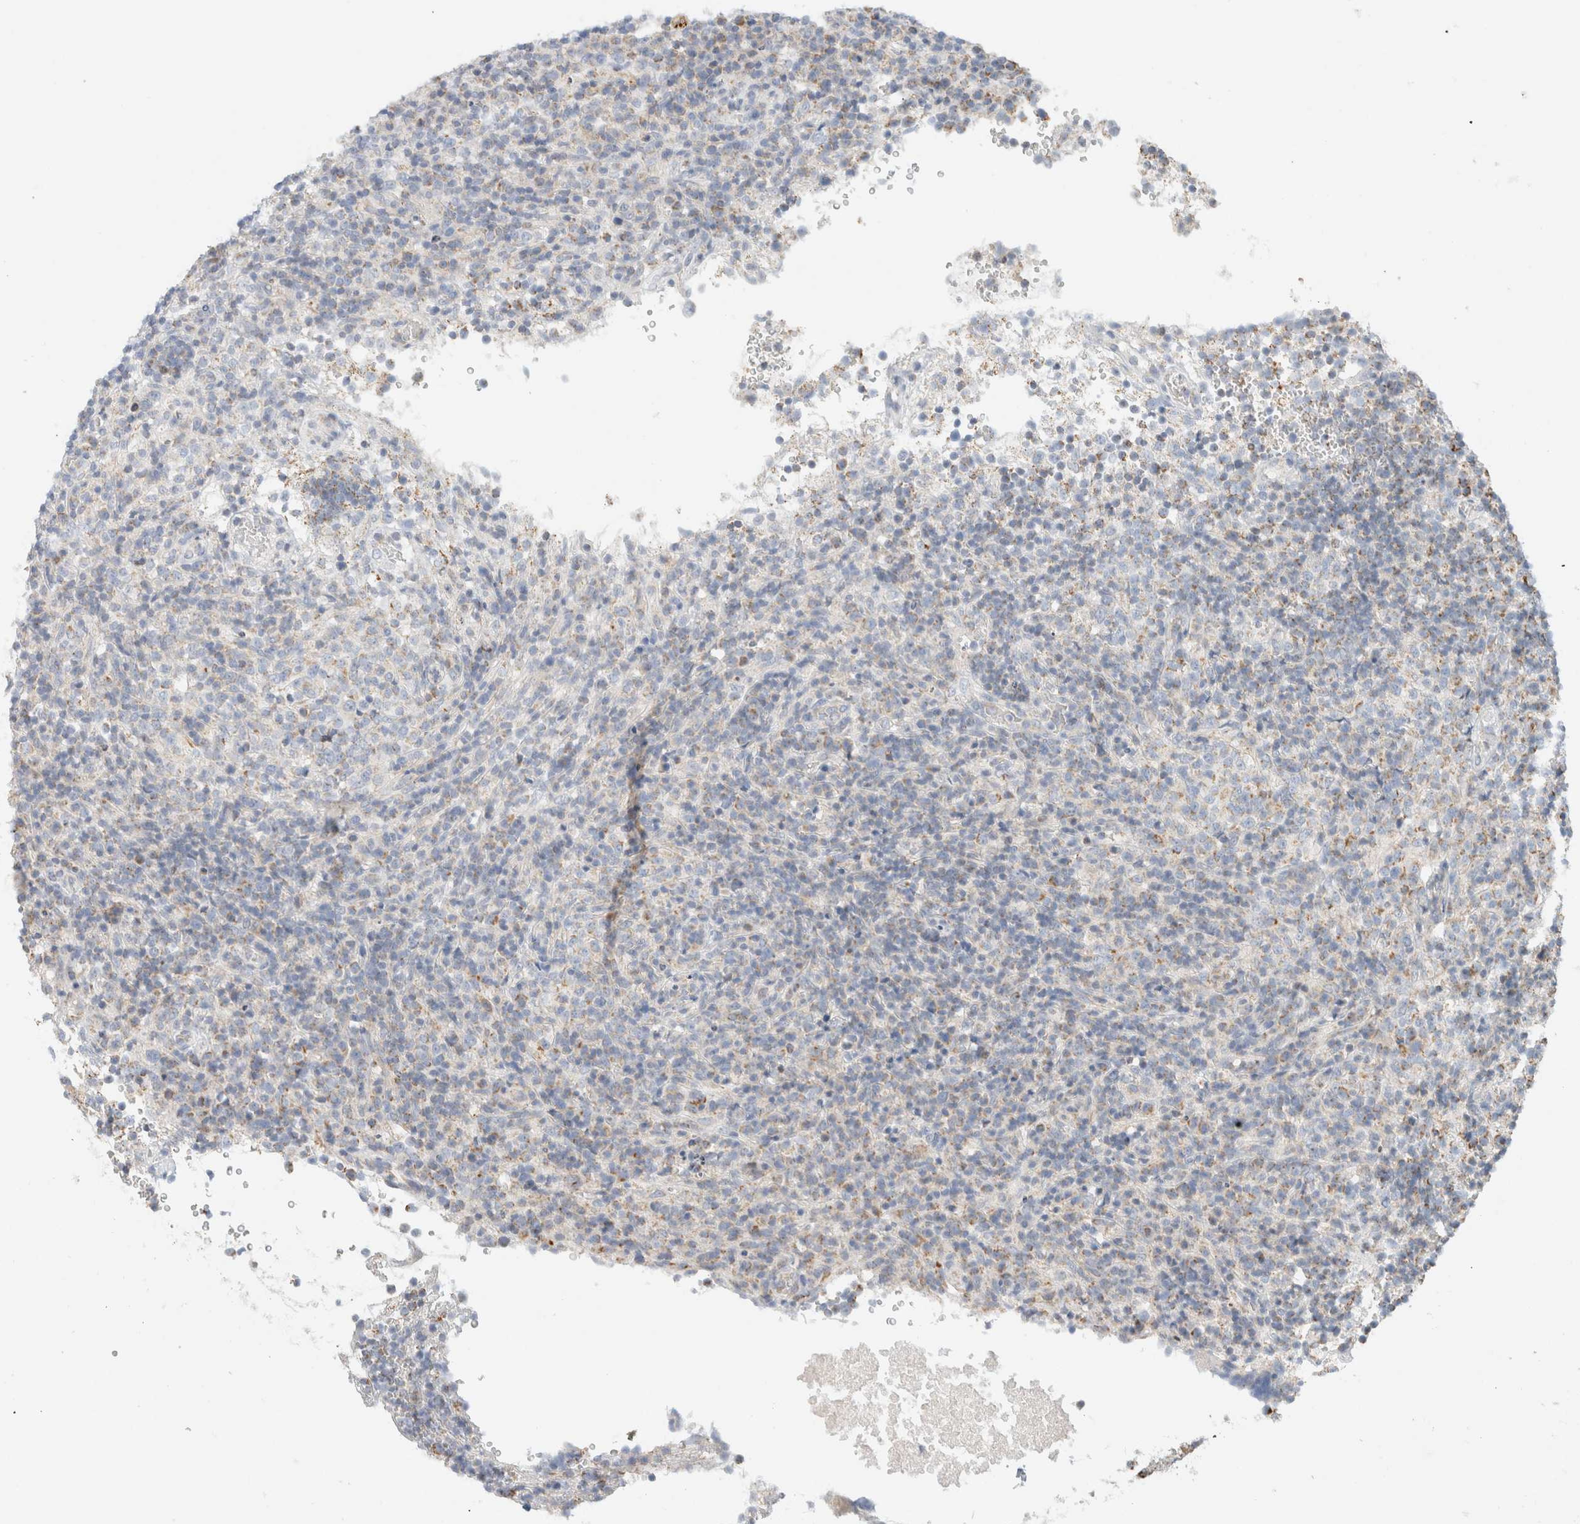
{"staining": {"intensity": "moderate", "quantity": "<25%", "location": "cytoplasmic/membranous"}, "tissue": "lymphoma", "cell_type": "Tumor cells", "image_type": "cancer", "snomed": [{"axis": "morphology", "description": "Malignant lymphoma, non-Hodgkin's type, High grade"}, {"axis": "topography", "description": "Lymph node"}], "caption": "DAB (3,3'-diaminobenzidine) immunohistochemical staining of human lymphoma exhibits moderate cytoplasmic/membranous protein staining in approximately <25% of tumor cells. The protein of interest is shown in brown color, while the nuclei are stained blue.", "gene": "HDHD3", "patient": {"sex": "female", "age": 76}}